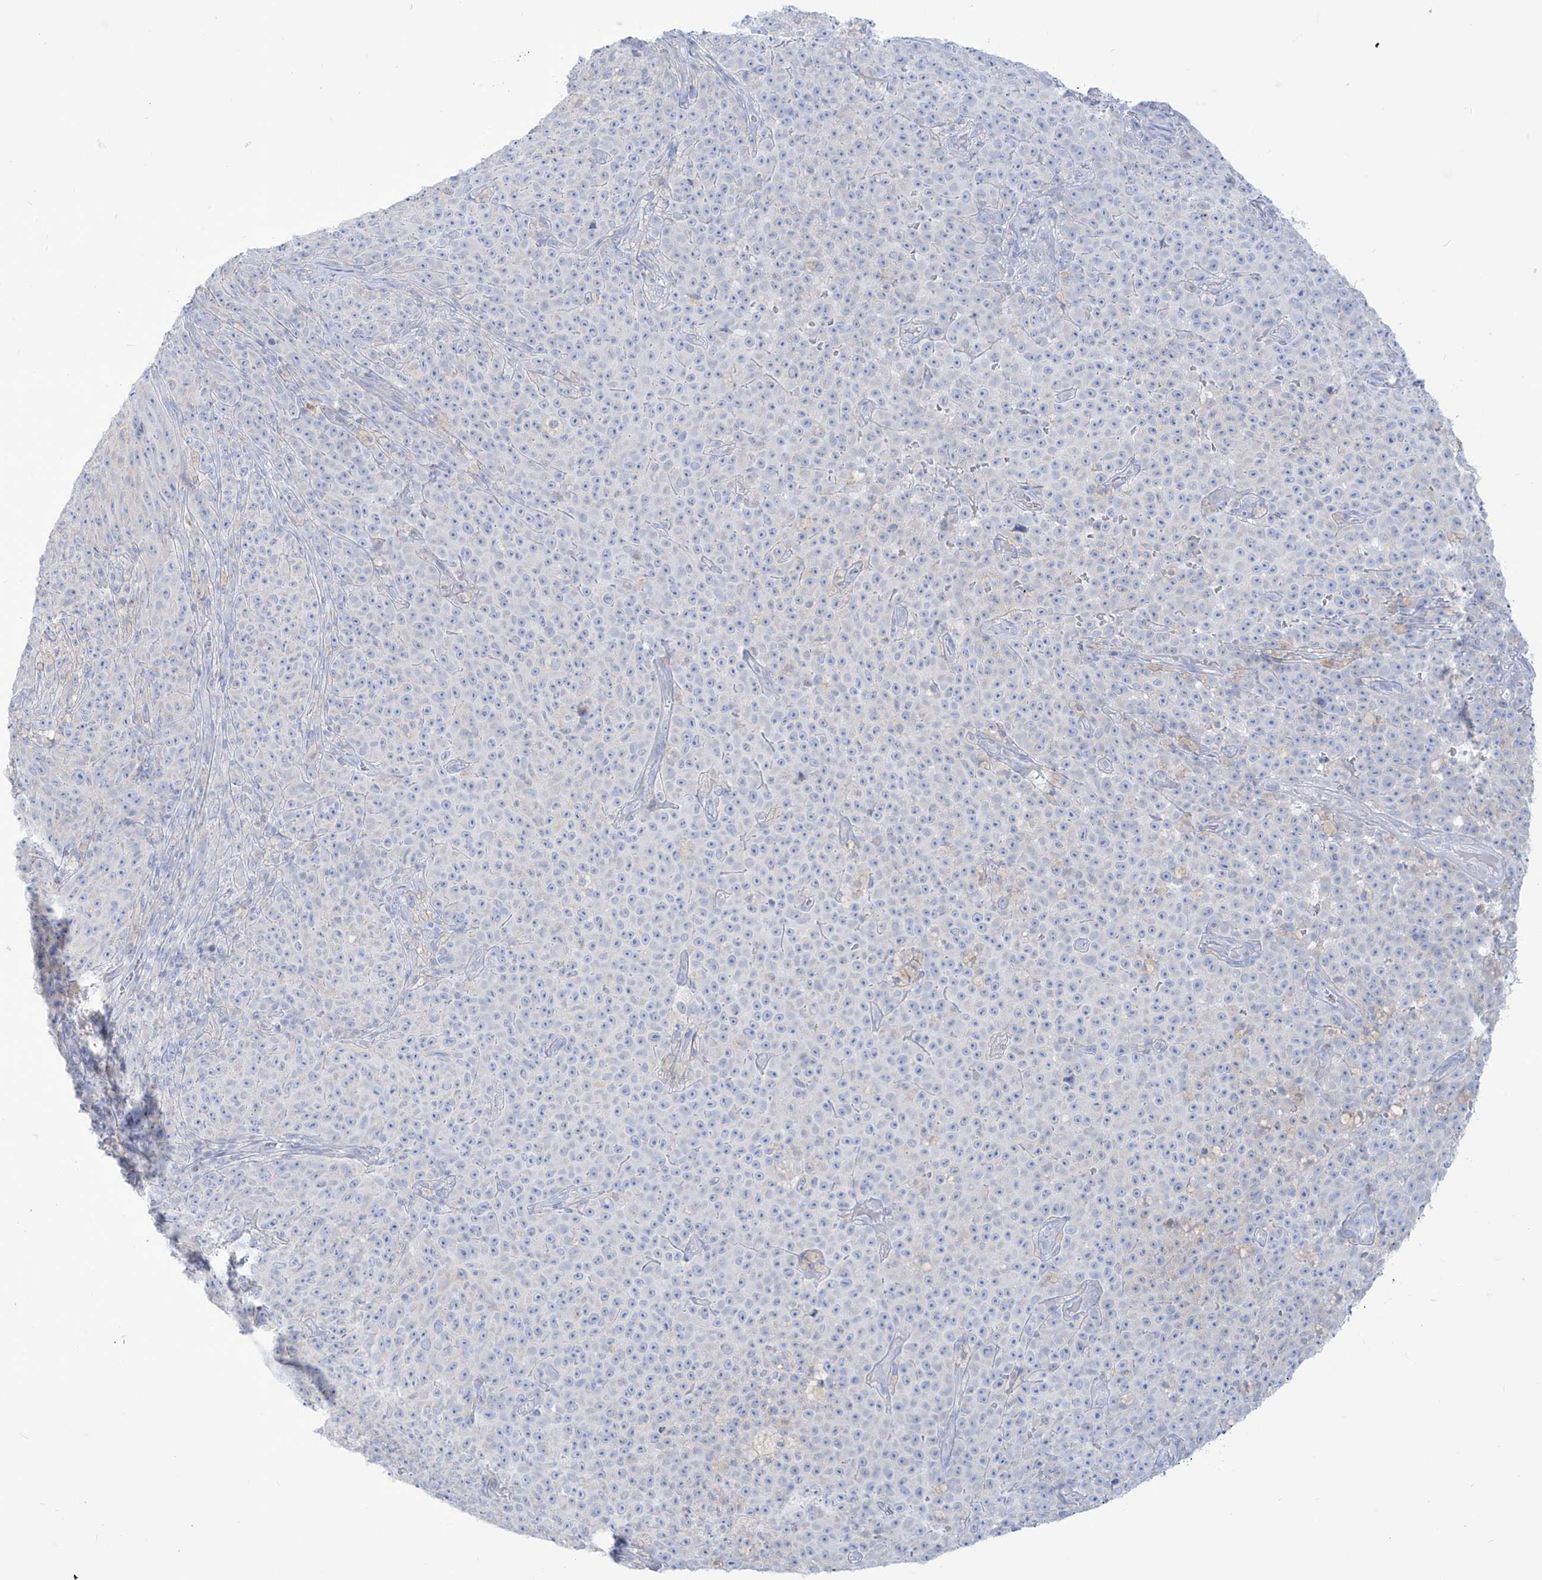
{"staining": {"intensity": "negative", "quantity": "none", "location": "none"}, "tissue": "melanoma", "cell_type": "Tumor cells", "image_type": "cancer", "snomed": [{"axis": "morphology", "description": "Malignant melanoma, NOS"}, {"axis": "topography", "description": "Skin"}], "caption": "Melanoma was stained to show a protein in brown. There is no significant staining in tumor cells.", "gene": "SLC26A3", "patient": {"sex": "female", "age": 82}}